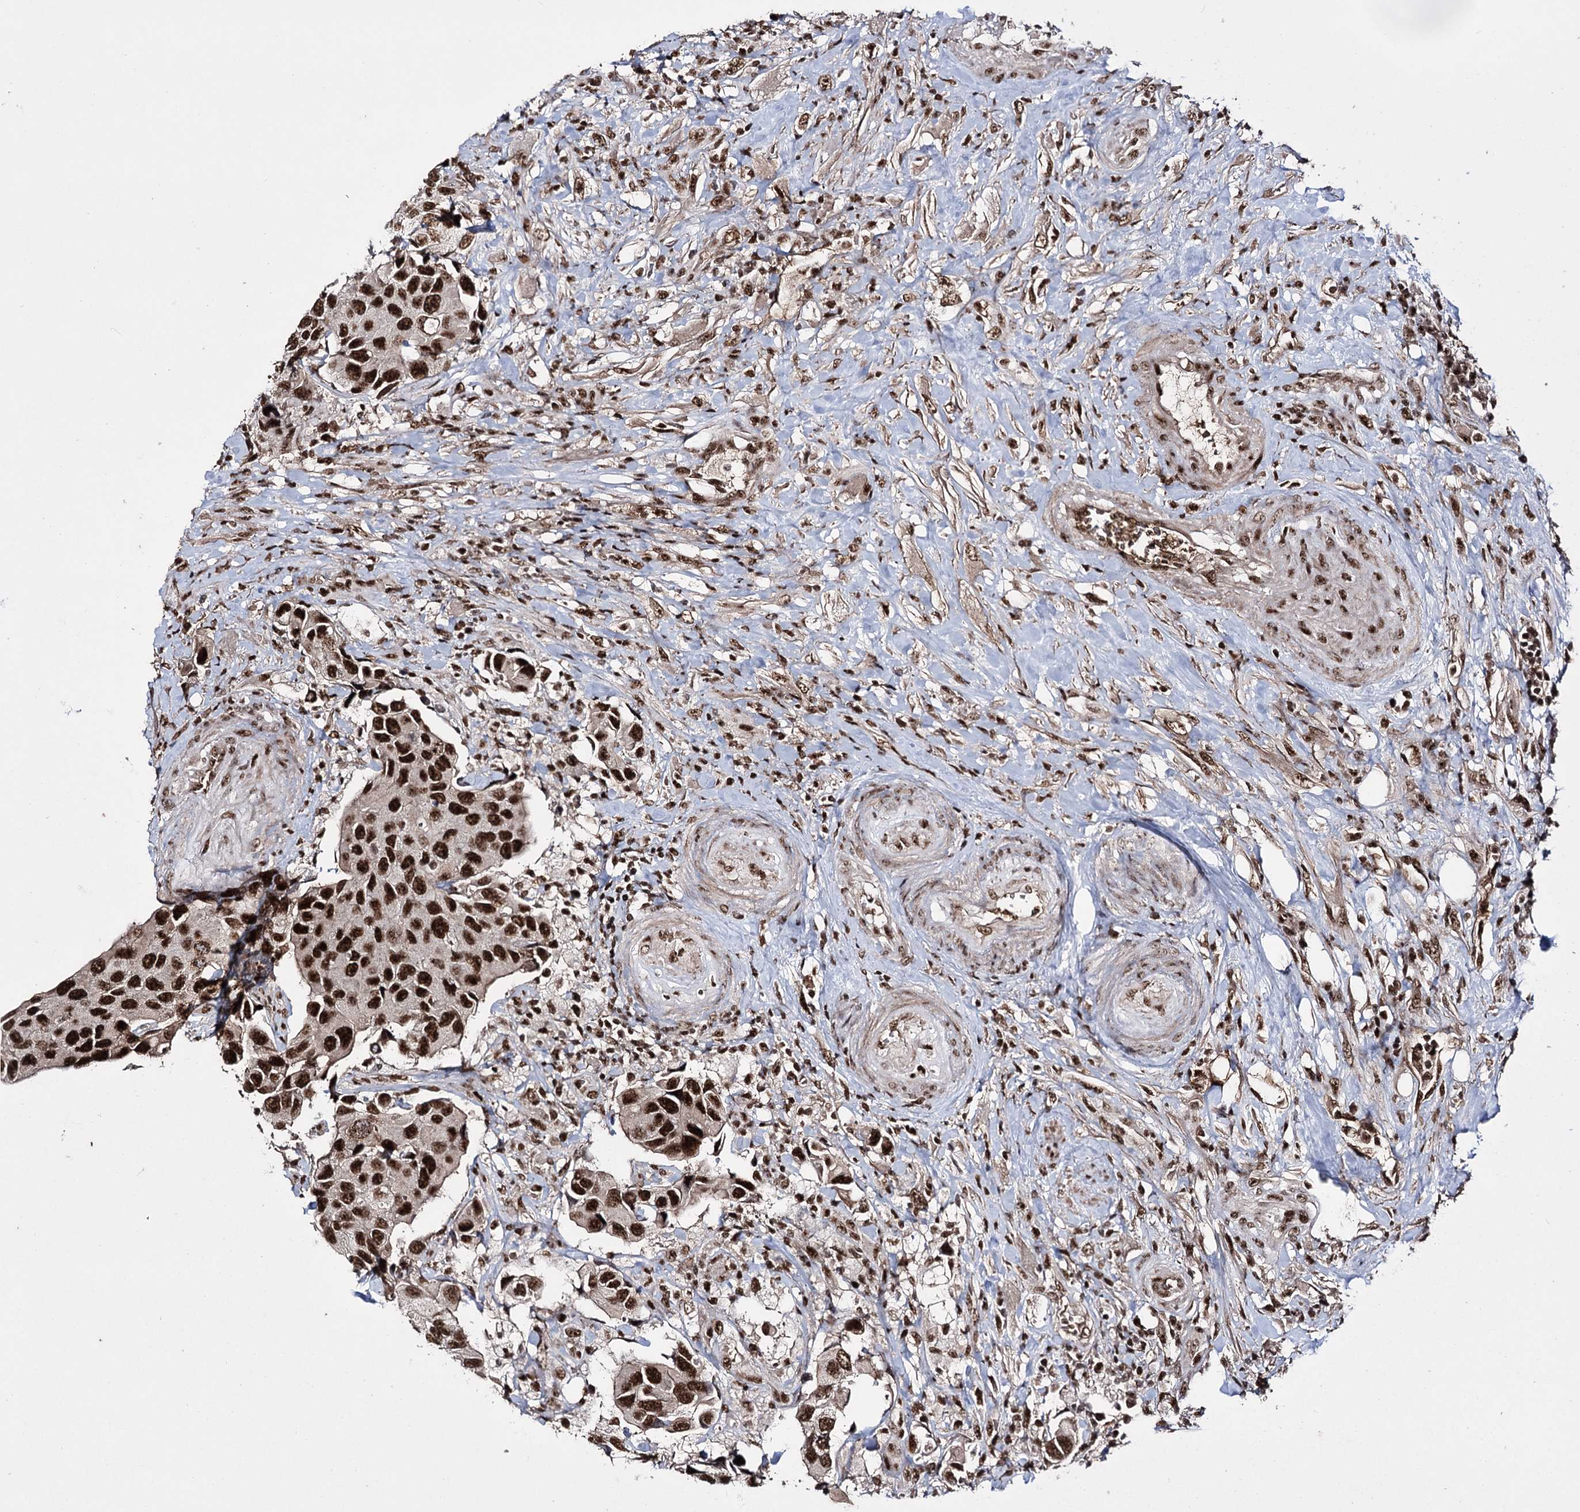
{"staining": {"intensity": "strong", "quantity": ">75%", "location": "nuclear"}, "tissue": "urothelial cancer", "cell_type": "Tumor cells", "image_type": "cancer", "snomed": [{"axis": "morphology", "description": "Urothelial carcinoma, High grade"}, {"axis": "topography", "description": "Urinary bladder"}], "caption": "Brown immunohistochemical staining in human urothelial cancer exhibits strong nuclear positivity in approximately >75% of tumor cells.", "gene": "PRPF40A", "patient": {"sex": "male", "age": 74}}